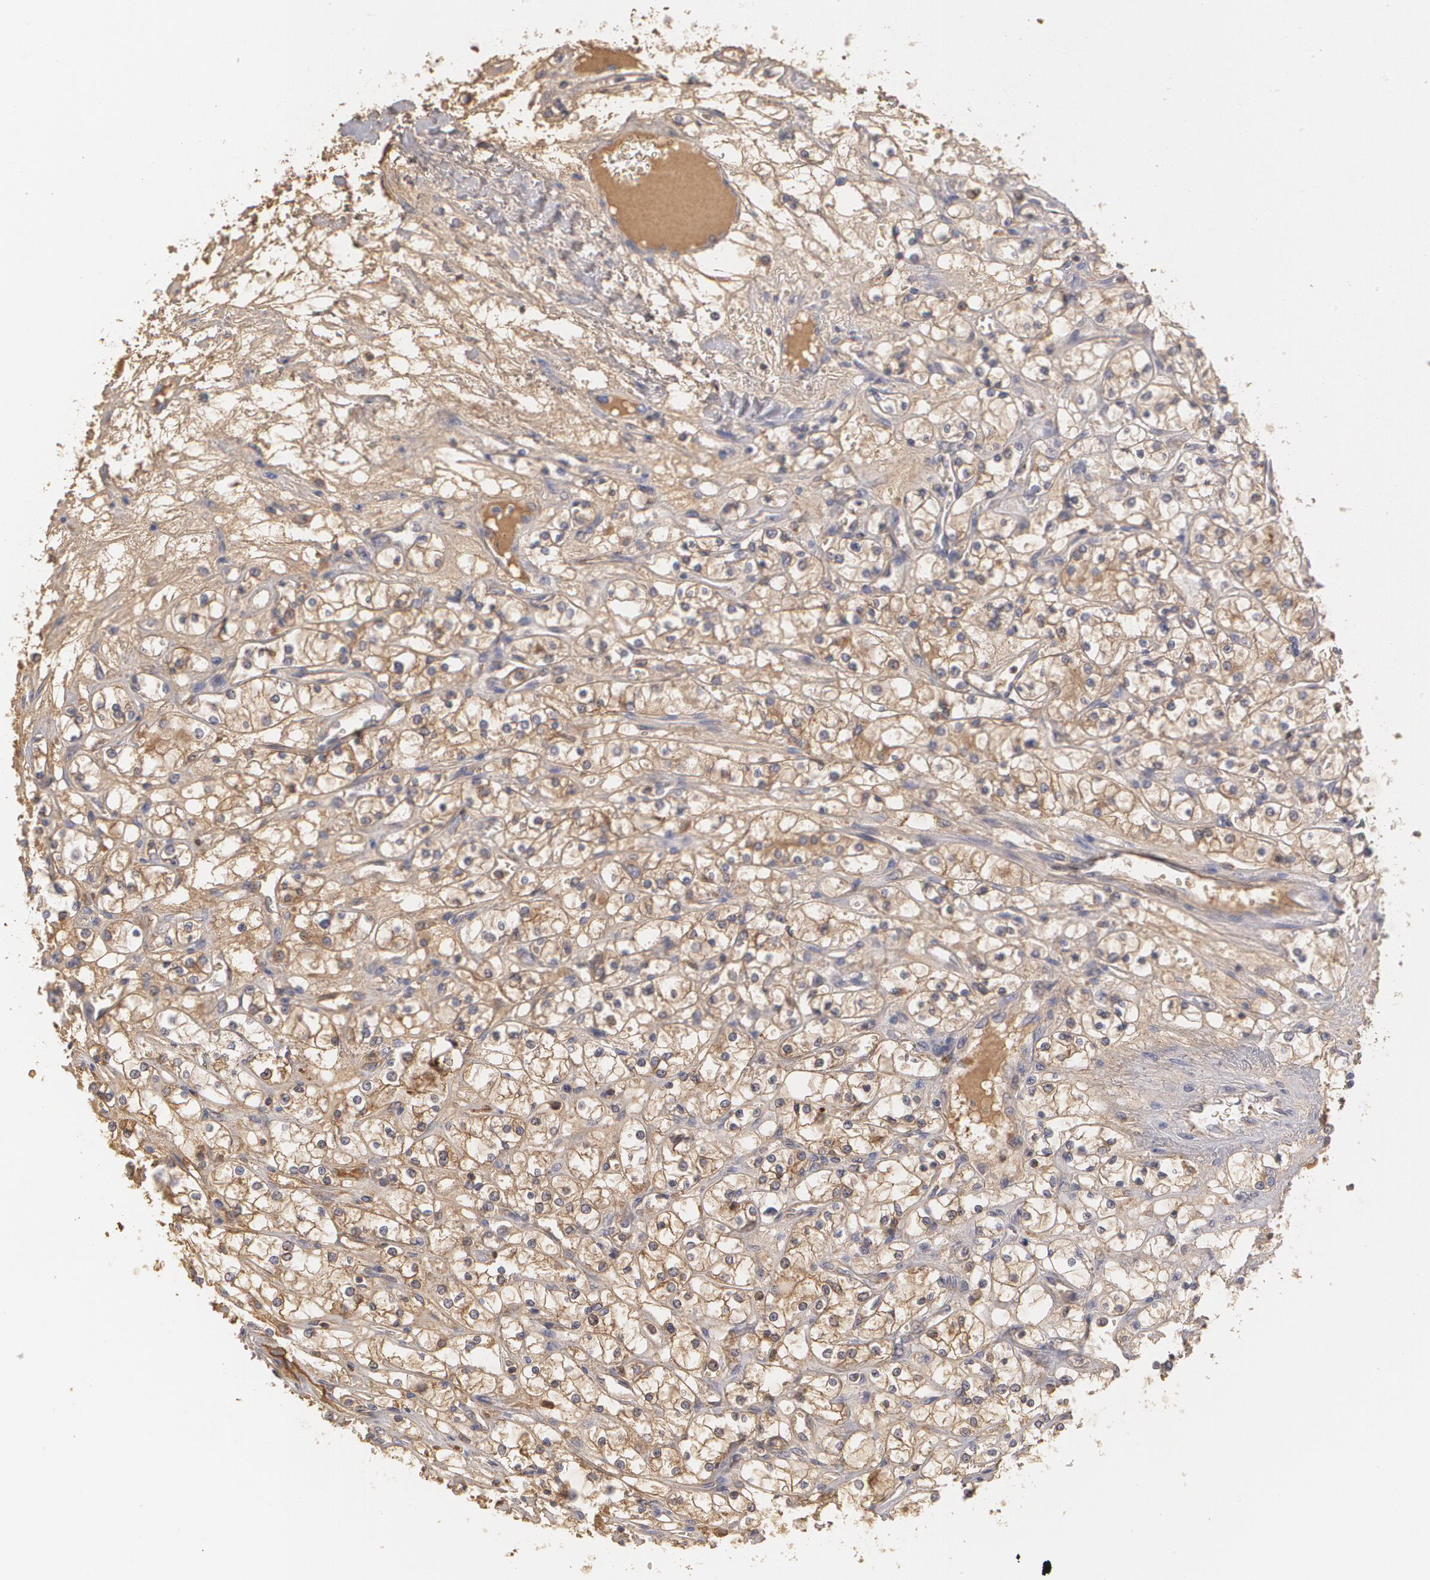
{"staining": {"intensity": "weak", "quantity": "25%-75%", "location": "cytoplasmic/membranous"}, "tissue": "renal cancer", "cell_type": "Tumor cells", "image_type": "cancer", "snomed": [{"axis": "morphology", "description": "Adenocarcinoma, NOS"}, {"axis": "topography", "description": "Kidney"}], "caption": "This micrograph reveals adenocarcinoma (renal) stained with IHC to label a protein in brown. The cytoplasmic/membranous of tumor cells show weak positivity for the protein. Nuclei are counter-stained blue.", "gene": "SERPINA1", "patient": {"sex": "male", "age": 61}}